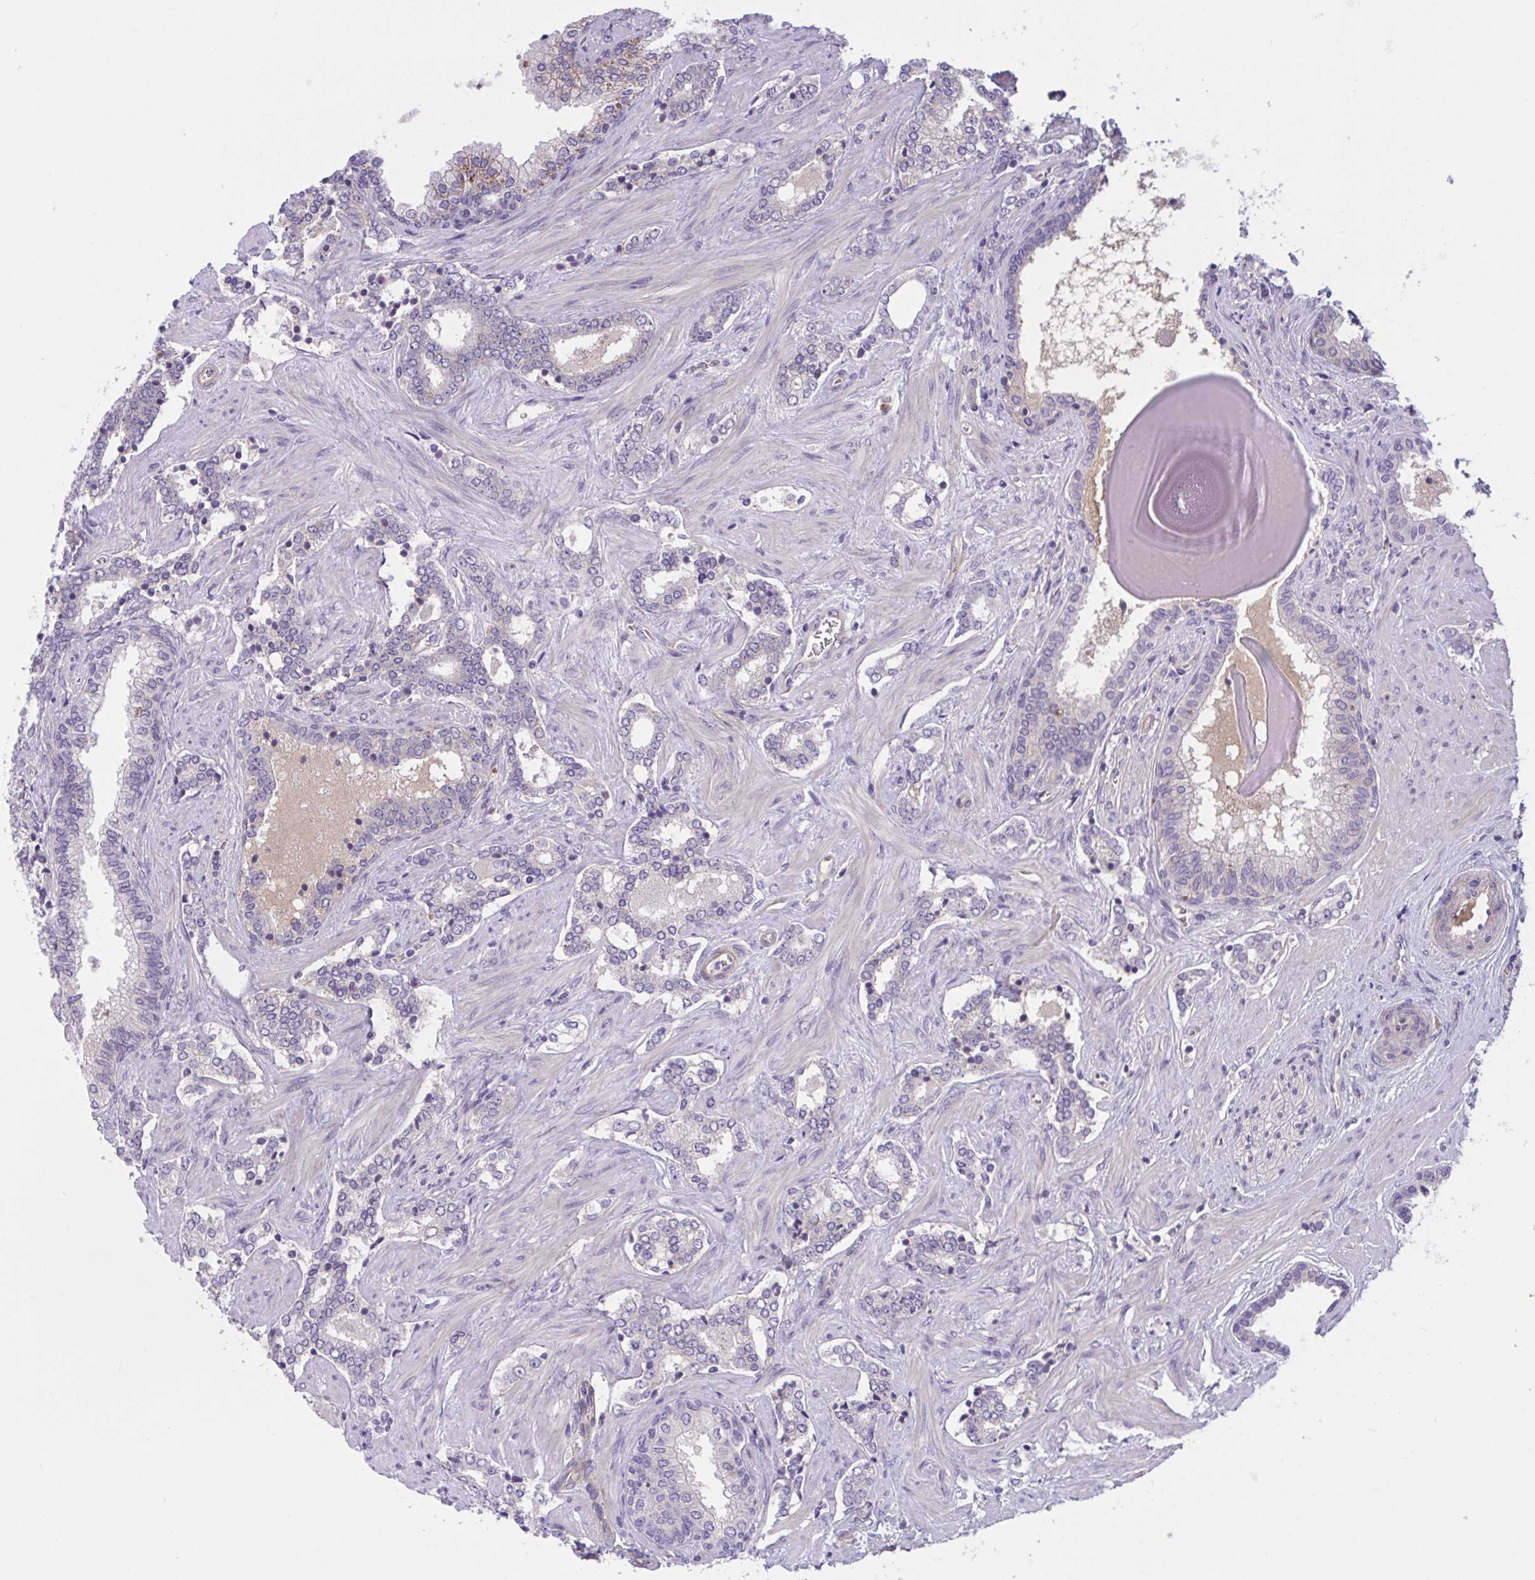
{"staining": {"intensity": "negative", "quantity": "none", "location": "none"}, "tissue": "prostate cancer", "cell_type": "Tumor cells", "image_type": "cancer", "snomed": [{"axis": "morphology", "description": "Adenocarcinoma, High grade"}, {"axis": "topography", "description": "Prostate"}], "caption": "High magnification brightfield microscopy of prostate cancer stained with DAB (brown) and counterstained with hematoxylin (blue): tumor cells show no significant staining.", "gene": "TTC7B", "patient": {"sex": "male", "age": 60}}